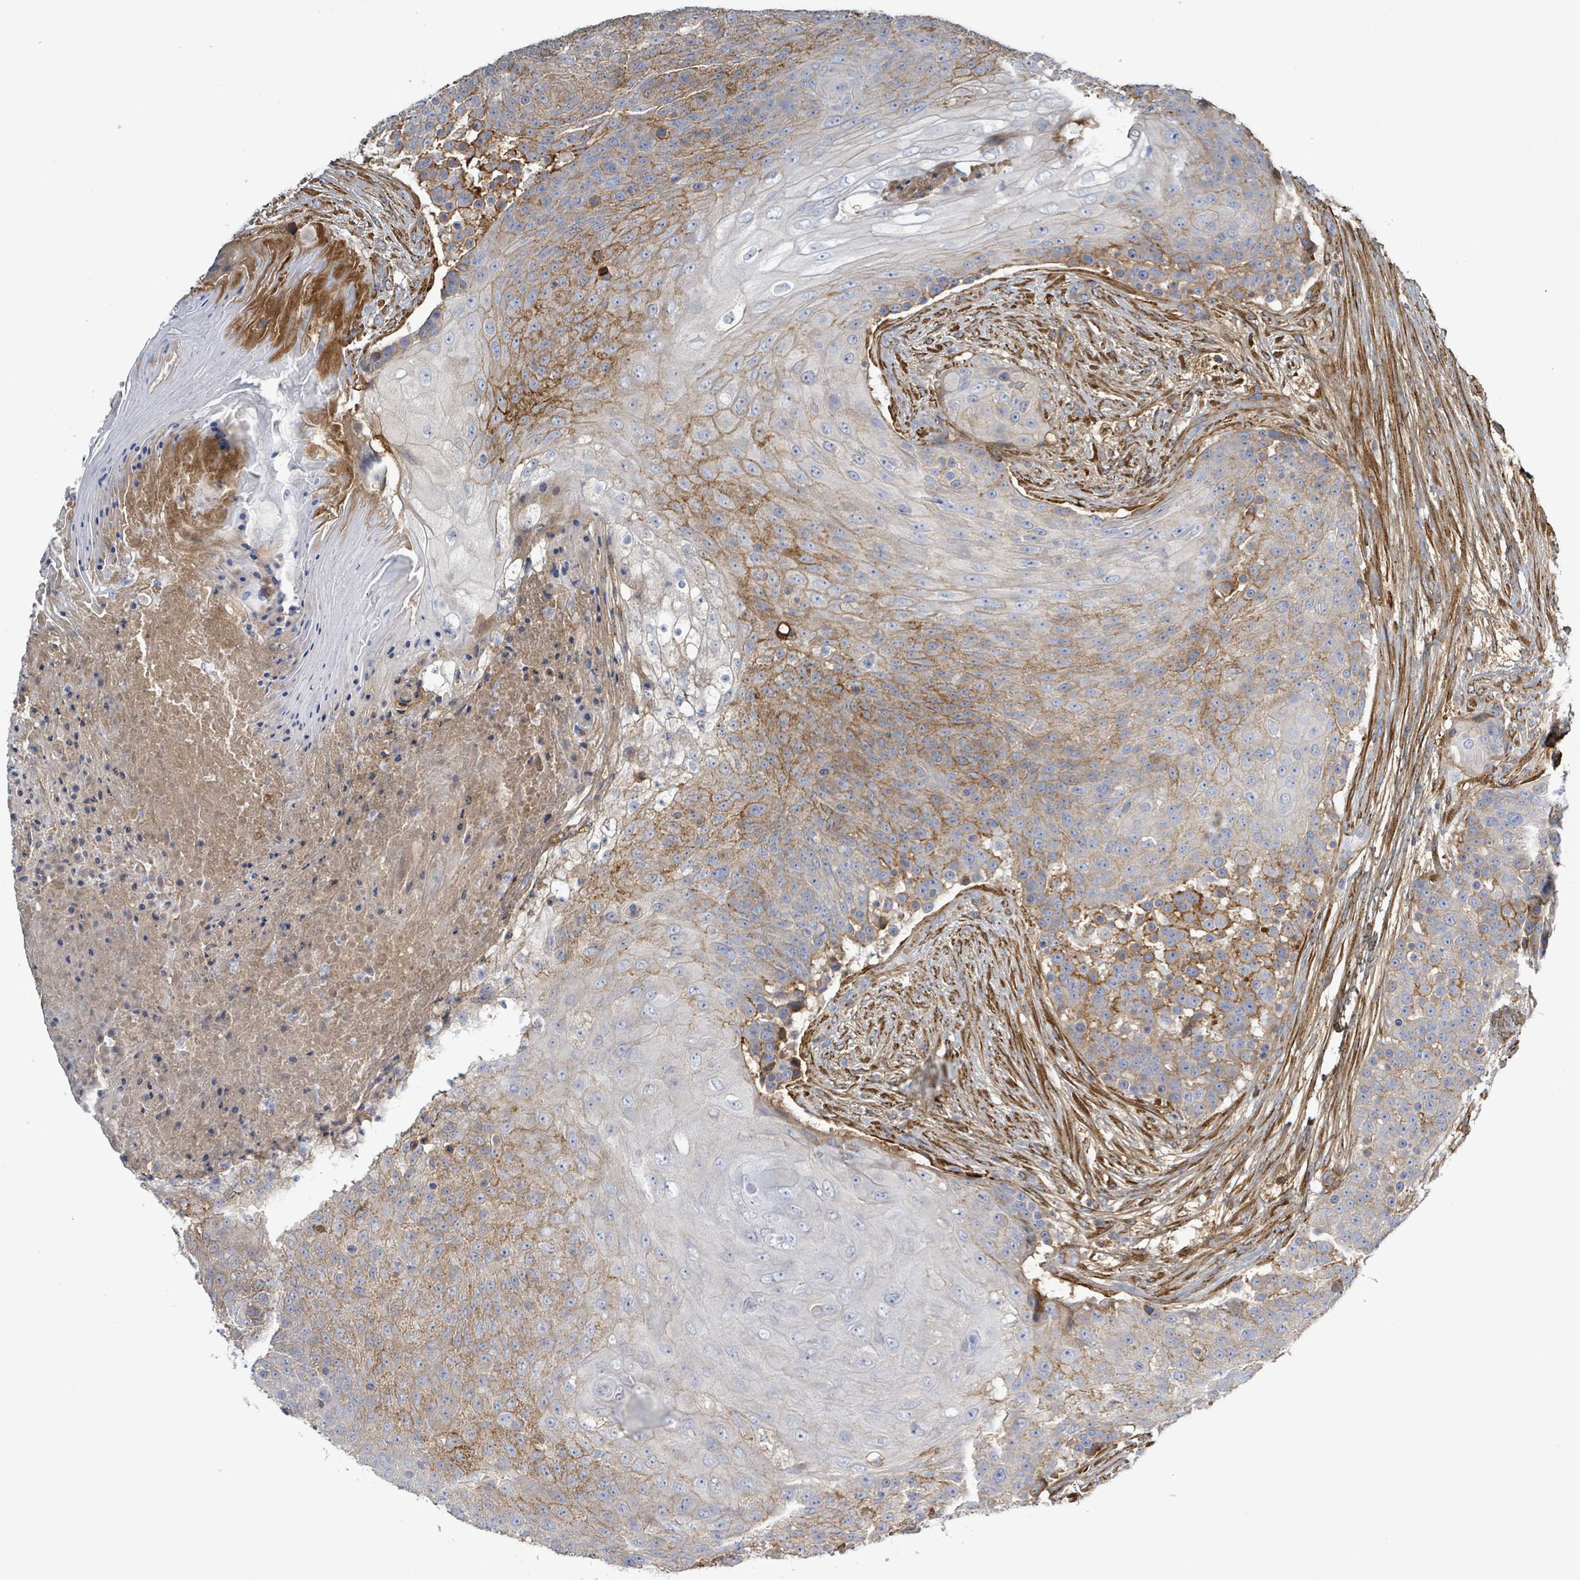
{"staining": {"intensity": "moderate", "quantity": "25%-75%", "location": "cytoplasmic/membranous"}, "tissue": "urothelial cancer", "cell_type": "Tumor cells", "image_type": "cancer", "snomed": [{"axis": "morphology", "description": "Urothelial carcinoma, High grade"}, {"axis": "topography", "description": "Urinary bladder"}], "caption": "Moderate cytoplasmic/membranous staining for a protein is identified in about 25%-75% of tumor cells of urothelial cancer using immunohistochemistry (IHC).", "gene": "DMRTC1B", "patient": {"sex": "female", "age": 63}}